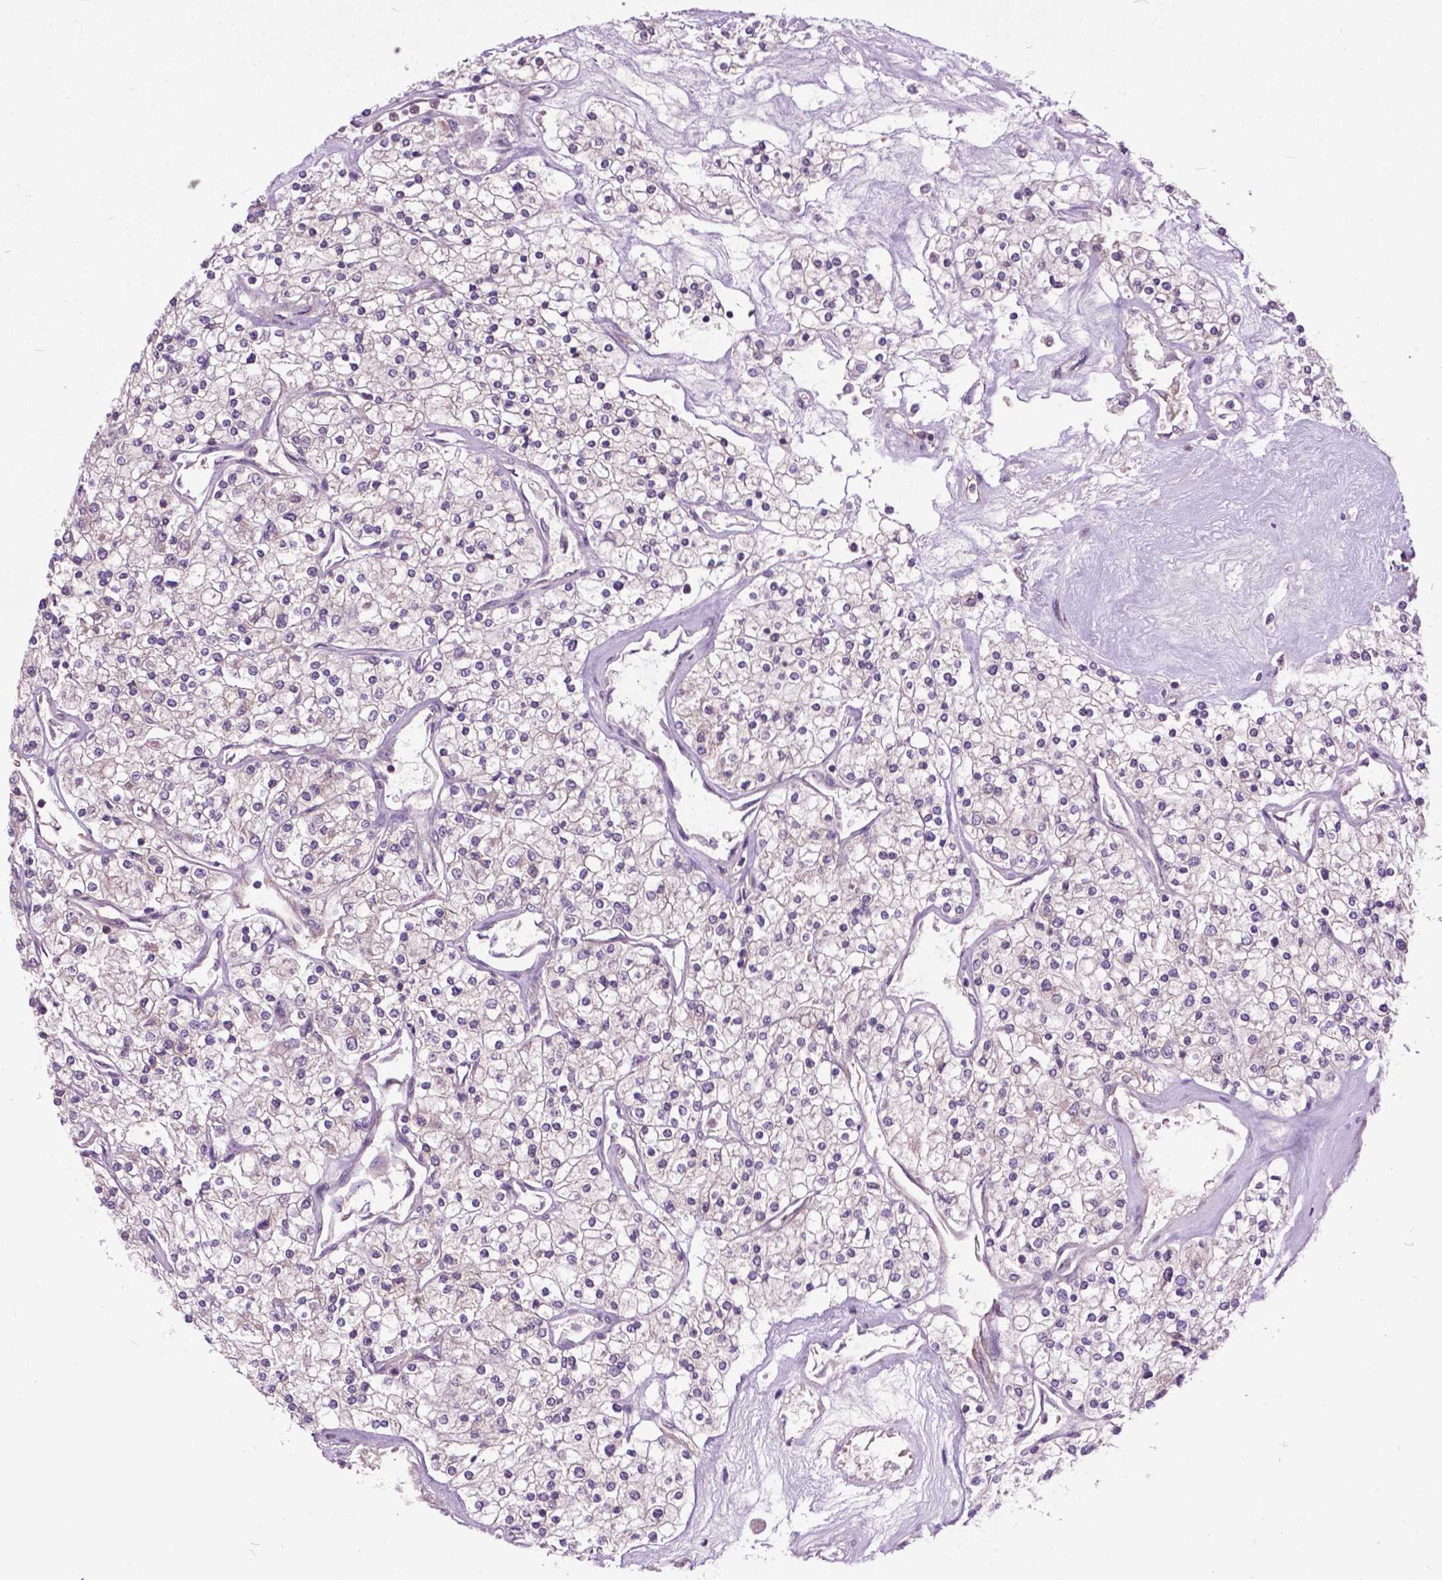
{"staining": {"intensity": "negative", "quantity": "none", "location": "none"}, "tissue": "renal cancer", "cell_type": "Tumor cells", "image_type": "cancer", "snomed": [{"axis": "morphology", "description": "Adenocarcinoma, NOS"}, {"axis": "topography", "description": "Kidney"}], "caption": "Renal cancer (adenocarcinoma) stained for a protein using immunohistochemistry demonstrates no positivity tumor cells.", "gene": "ARAF", "patient": {"sex": "male", "age": 80}}